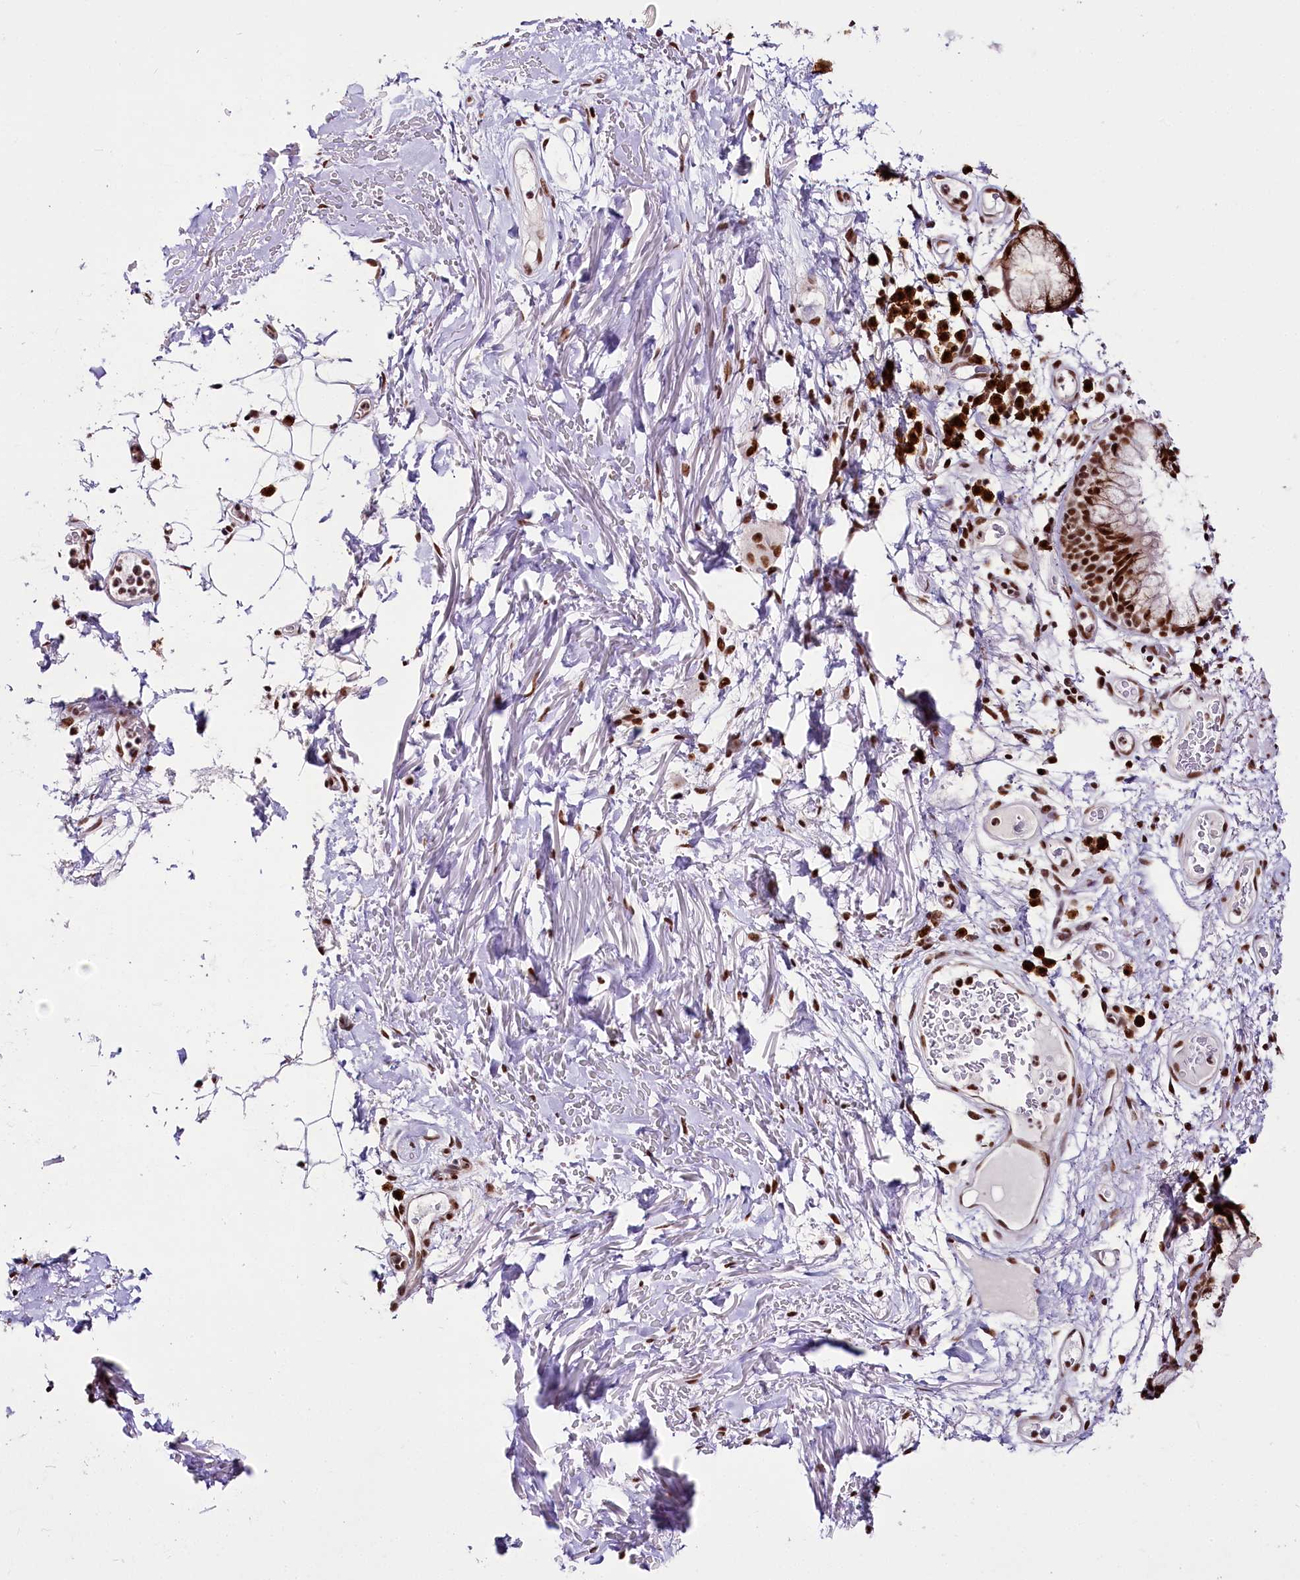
{"staining": {"intensity": "strong", "quantity": ">75%", "location": "nuclear"}, "tissue": "bronchus", "cell_type": "Respiratory epithelial cells", "image_type": "normal", "snomed": [{"axis": "morphology", "description": "Normal tissue, NOS"}, {"axis": "topography", "description": "Cartilage tissue"}, {"axis": "topography", "description": "Bronchus"}], "caption": "Bronchus stained with a protein marker shows strong staining in respiratory epithelial cells.", "gene": "SMARCE1", "patient": {"sex": "female", "age": 73}}